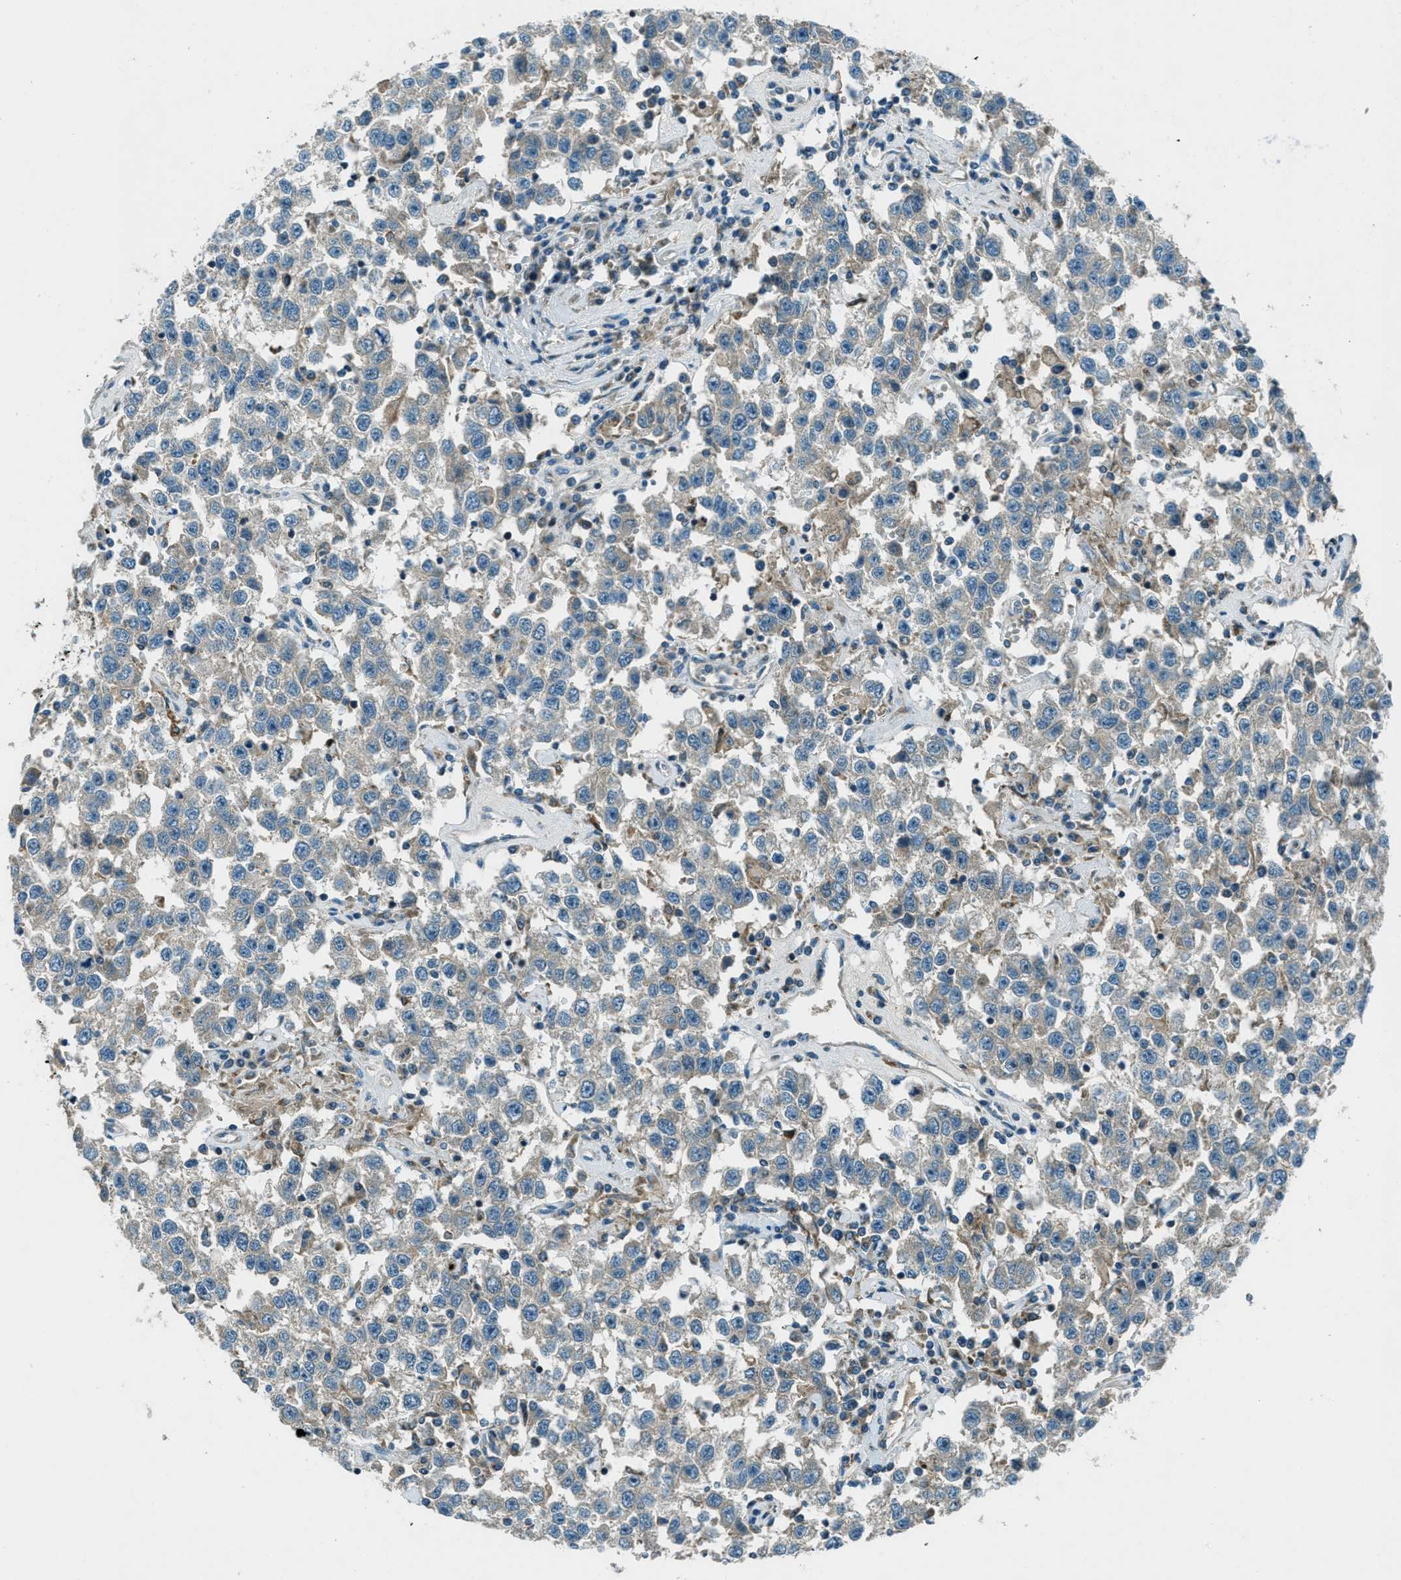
{"staining": {"intensity": "weak", "quantity": "<25%", "location": "cytoplasmic/membranous"}, "tissue": "testis cancer", "cell_type": "Tumor cells", "image_type": "cancer", "snomed": [{"axis": "morphology", "description": "Seminoma, NOS"}, {"axis": "topography", "description": "Testis"}], "caption": "Histopathology image shows no significant protein positivity in tumor cells of testis cancer (seminoma).", "gene": "FAR1", "patient": {"sex": "male", "age": 41}}